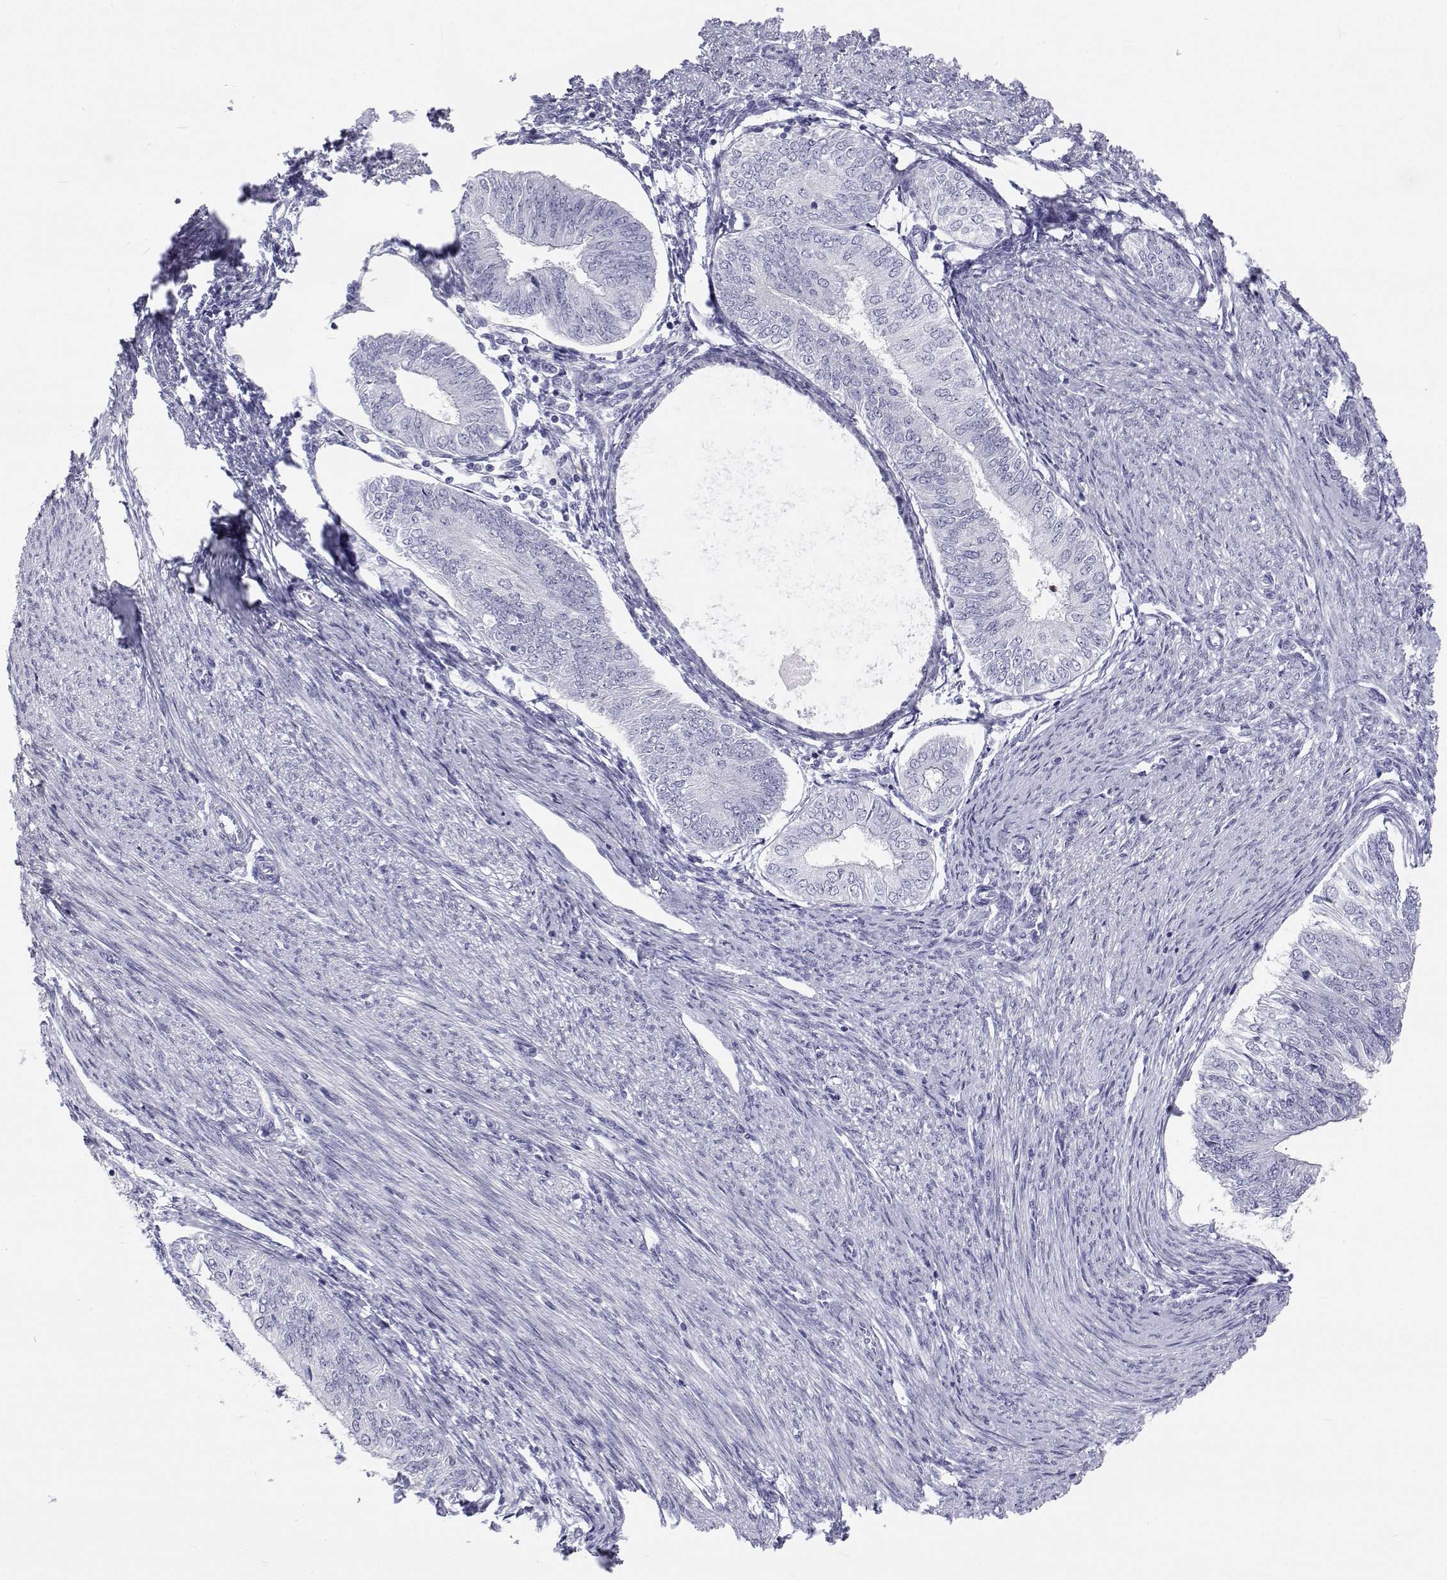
{"staining": {"intensity": "negative", "quantity": "none", "location": "none"}, "tissue": "endometrial cancer", "cell_type": "Tumor cells", "image_type": "cancer", "snomed": [{"axis": "morphology", "description": "Adenocarcinoma, NOS"}, {"axis": "topography", "description": "Endometrium"}], "caption": "Adenocarcinoma (endometrial) was stained to show a protein in brown. There is no significant positivity in tumor cells. Brightfield microscopy of immunohistochemistry stained with DAB (brown) and hematoxylin (blue), captured at high magnification.", "gene": "SFTPB", "patient": {"sex": "female", "age": 58}}